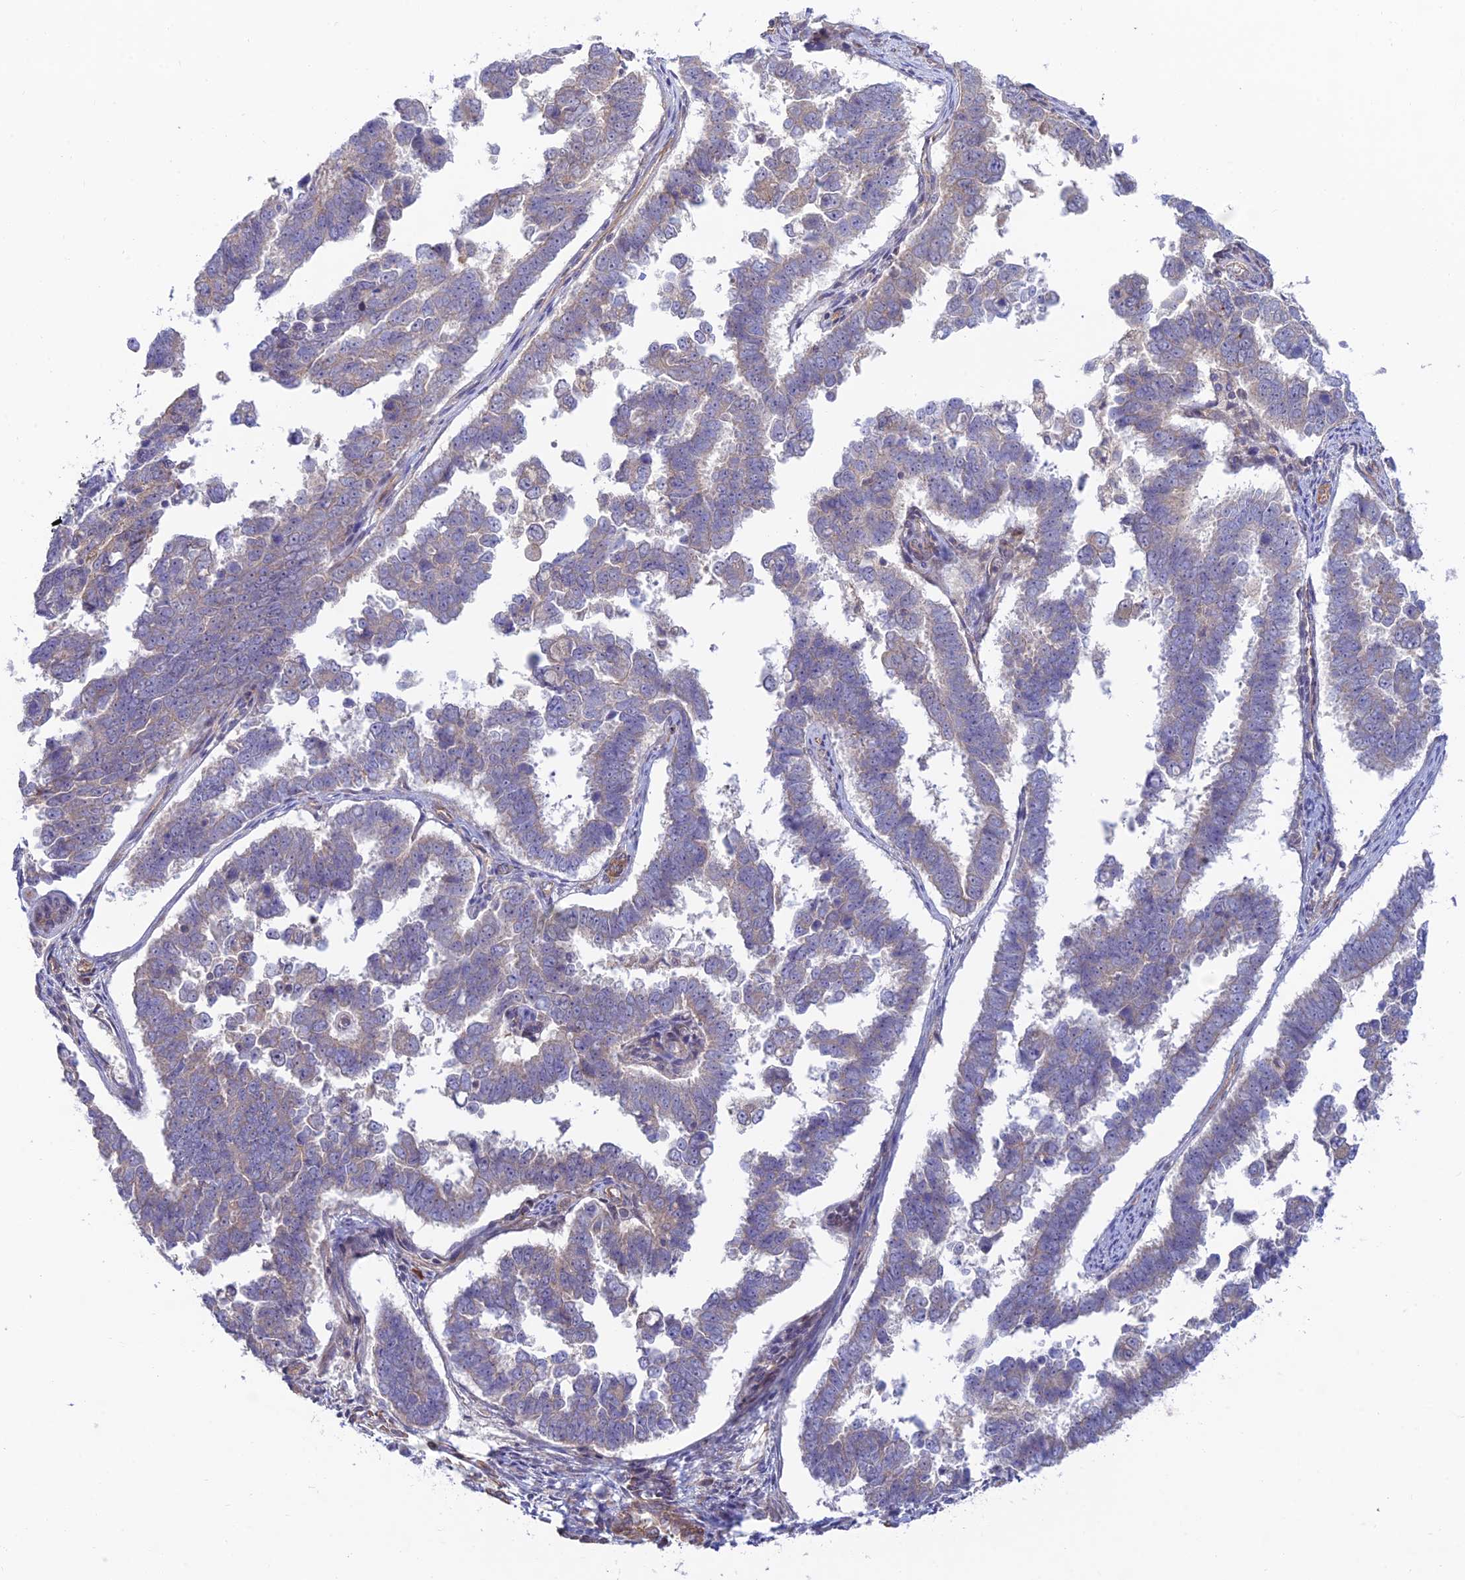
{"staining": {"intensity": "weak", "quantity": "<25%", "location": "cytoplasmic/membranous"}, "tissue": "endometrial cancer", "cell_type": "Tumor cells", "image_type": "cancer", "snomed": [{"axis": "morphology", "description": "Adenocarcinoma, NOS"}, {"axis": "topography", "description": "Endometrium"}], "caption": "Immunohistochemical staining of endometrial adenocarcinoma reveals no significant positivity in tumor cells.", "gene": "KCNAB1", "patient": {"sex": "female", "age": 75}}